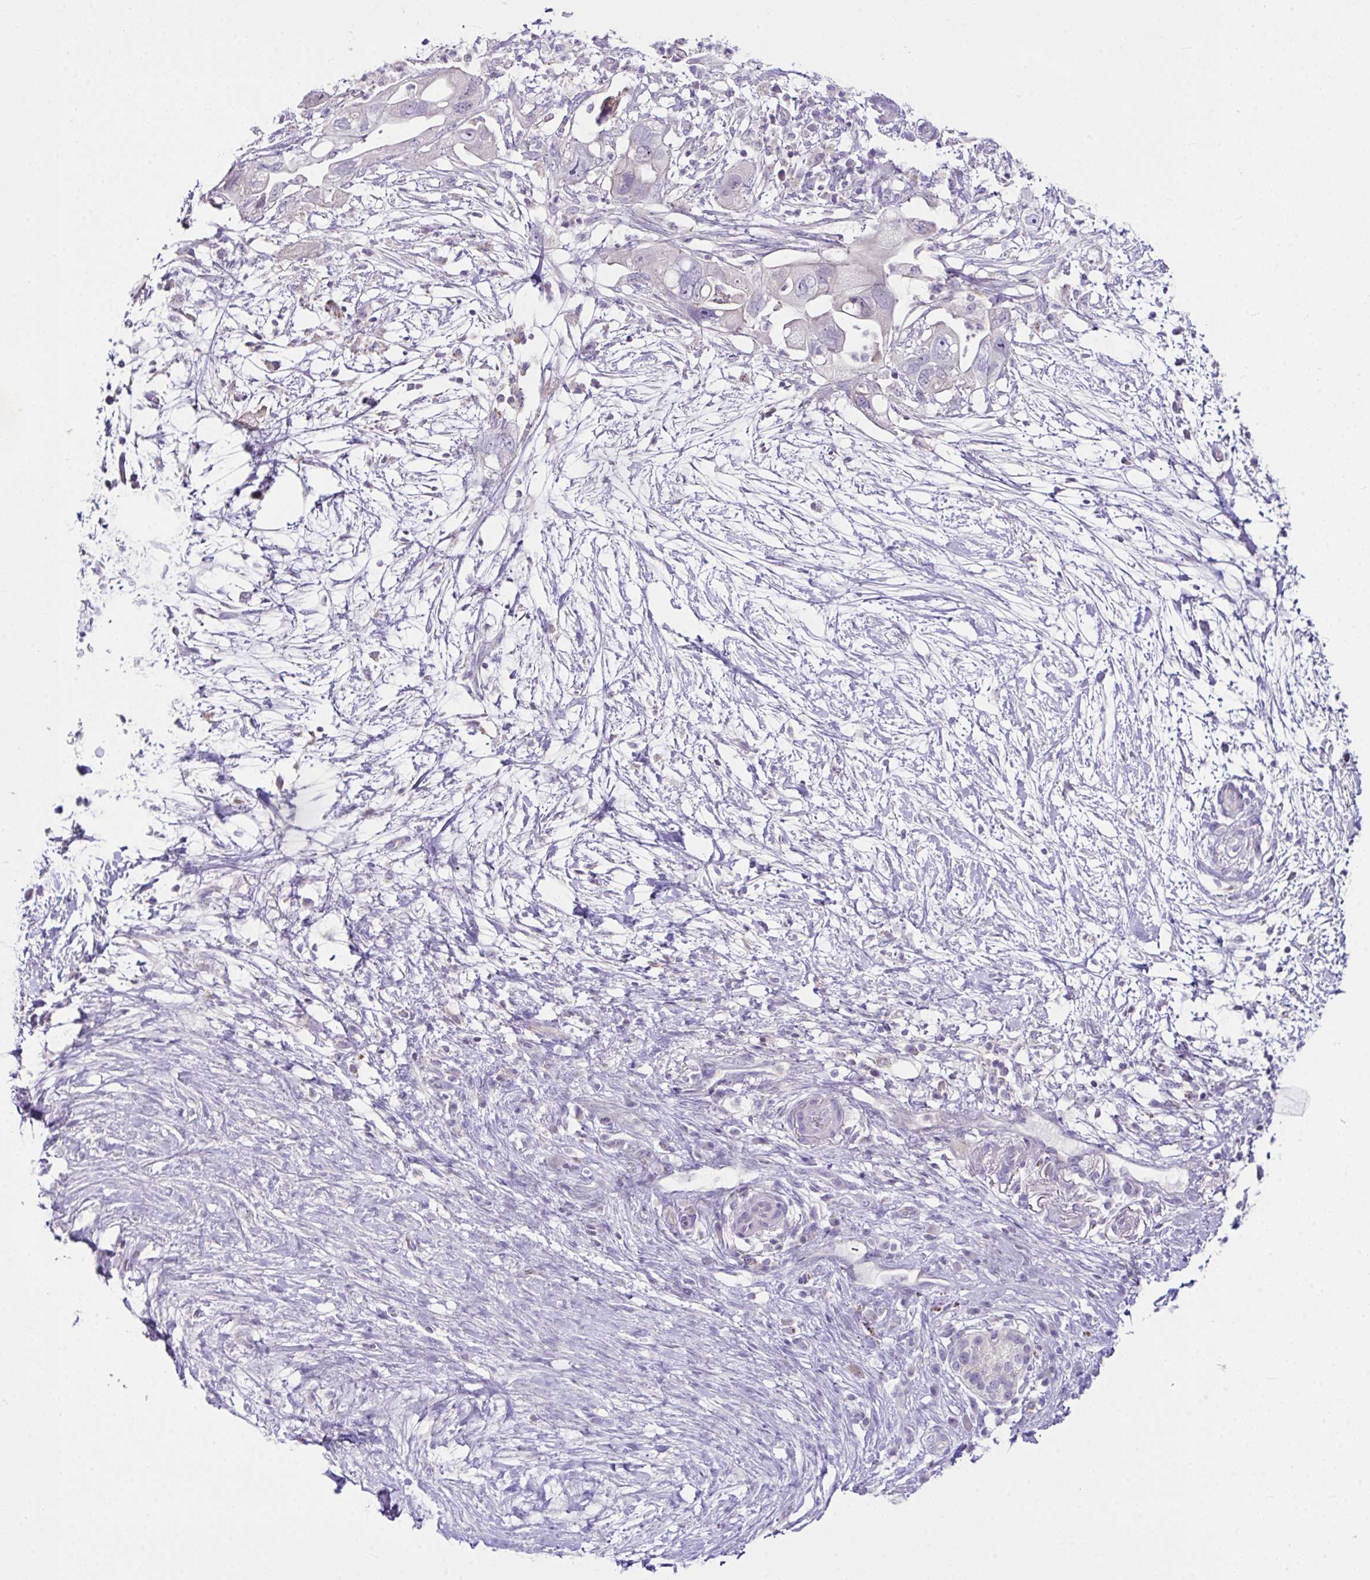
{"staining": {"intensity": "negative", "quantity": "none", "location": "none"}, "tissue": "pancreatic cancer", "cell_type": "Tumor cells", "image_type": "cancer", "snomed": [{"axis": "morphology", "description": "Adenocarcinoma, NOS"}, {"axis": "topography", "description": "Pancreas"}], "caption": "DAB immunohistochemical staining of human pancreatic adenocarcinoma exhibits no significant positivity in tumor cells.", "gene": "D2HGDH", "patient": {"sex": "female", "age": 72}}